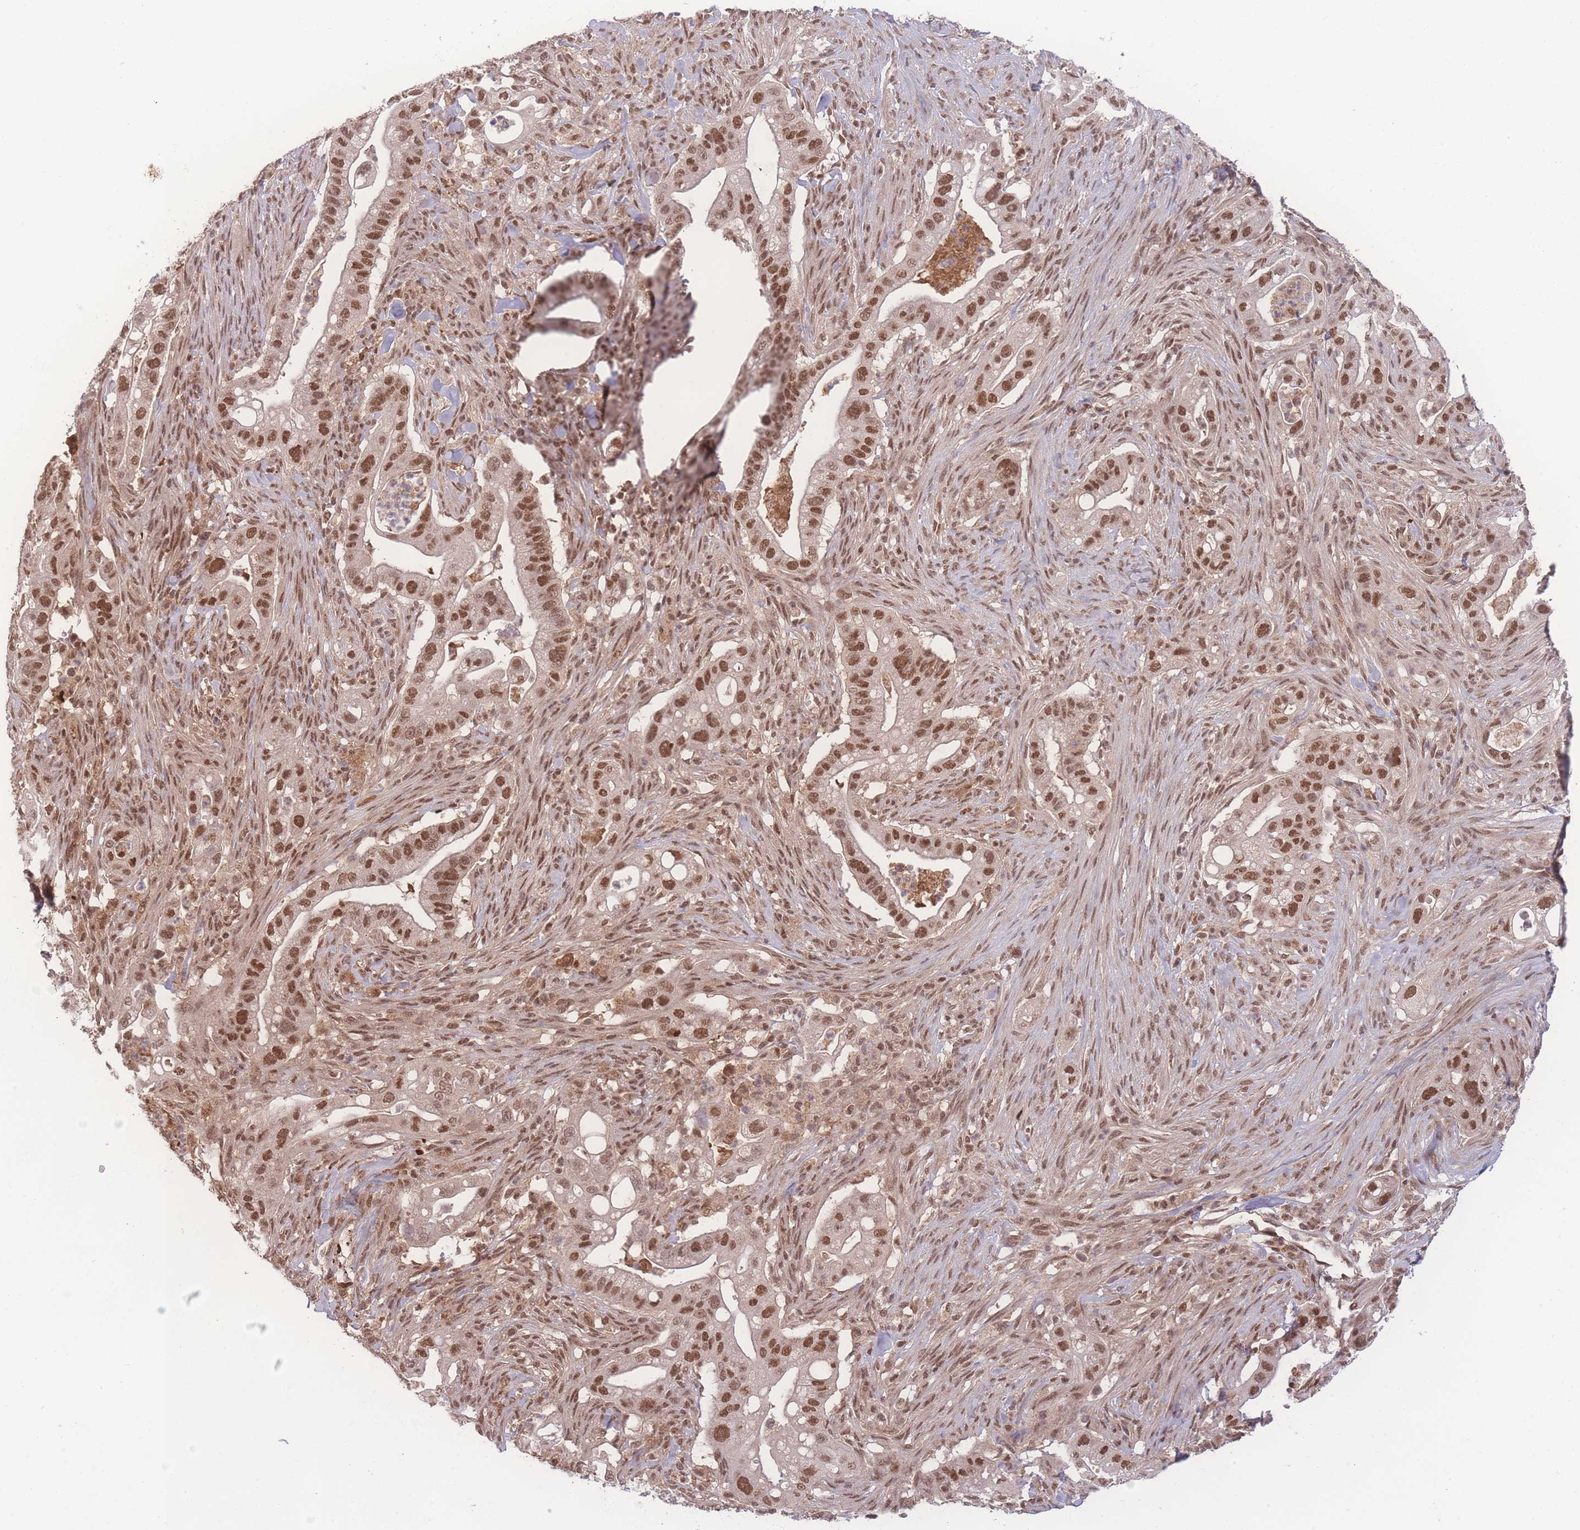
{"staining": {"intensity": "strong", "quantity": ">75%", "location": "nuclear"}, "tissue": "pancreatic cancer", "cell_type": "Tumor cells", "image_type": "cancer", "snomed": [{"axis": "morphology", "description": "Adenocarcinoma, NOS"}, {"axis": "topography", "description": "Pancreas"}], "caption": "Brown immunohistochemical staining in pancreatic adenocarcinoma exhibits strong nuclear expression in approximately >75% of tumor cells.", "gene": "RAVER1", "patient": {"sex": "male", "age": 44}}